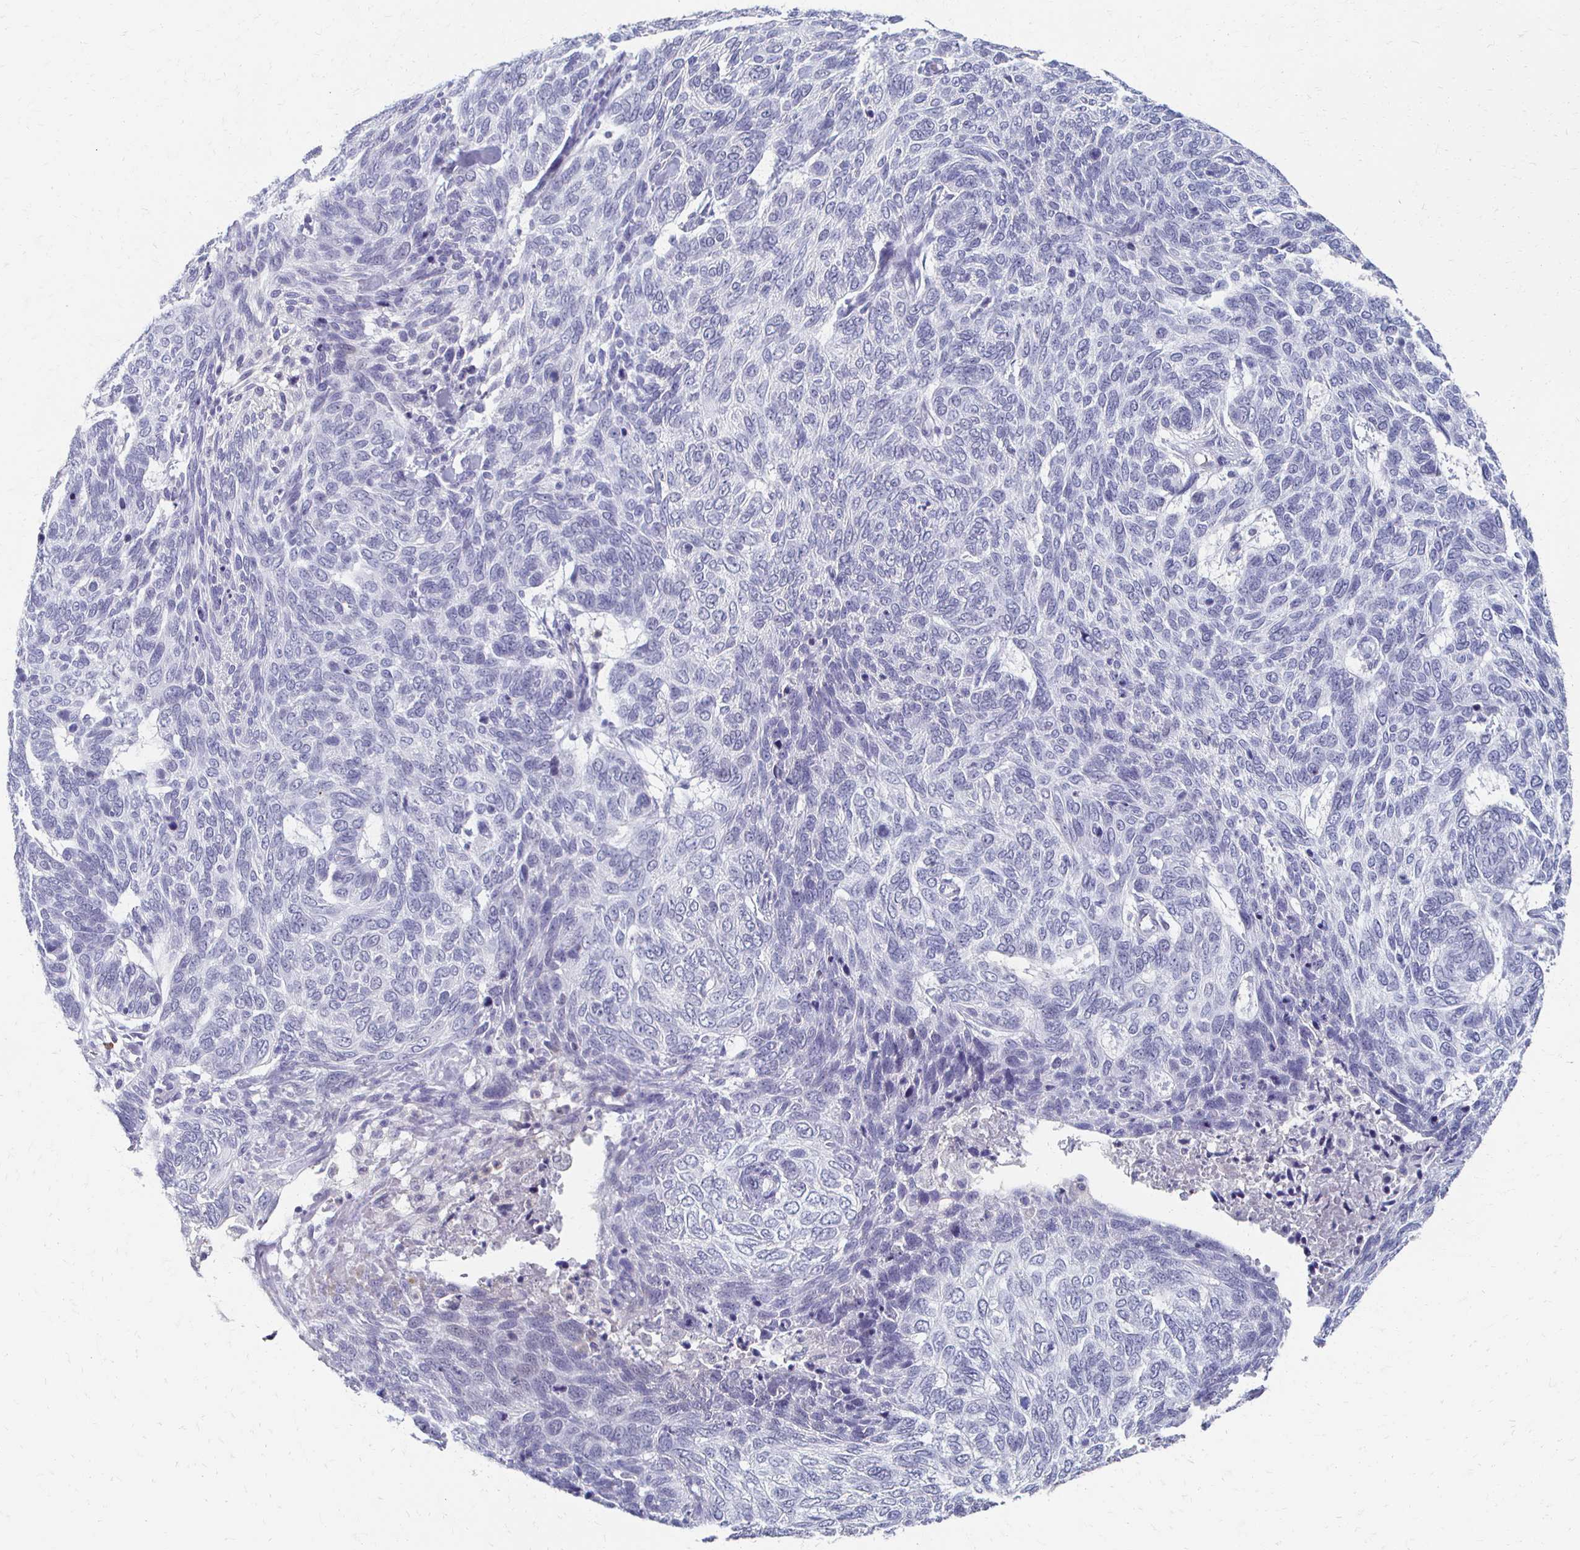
{"staining": {"intensity": "negative", "quantity": "none", "location": "none"}, "tissue": "skin cancer", "cell_type": "Tumor cells", "image_type": "cancer", "snomed": [{"axis": "morphology", "description": "Basal cell carcinoma"}, {"axis": "topography", "description": "Skin"}], "caption": "Immunohistochemistry (IHC) photomicrograph of human skin cancer (basal cell carcinoma) stained for a protein (brown), which exhibits no positivity in tumor cells.", "gene": "CXCR2", "patient": {"sex": "female", "age": 65}}